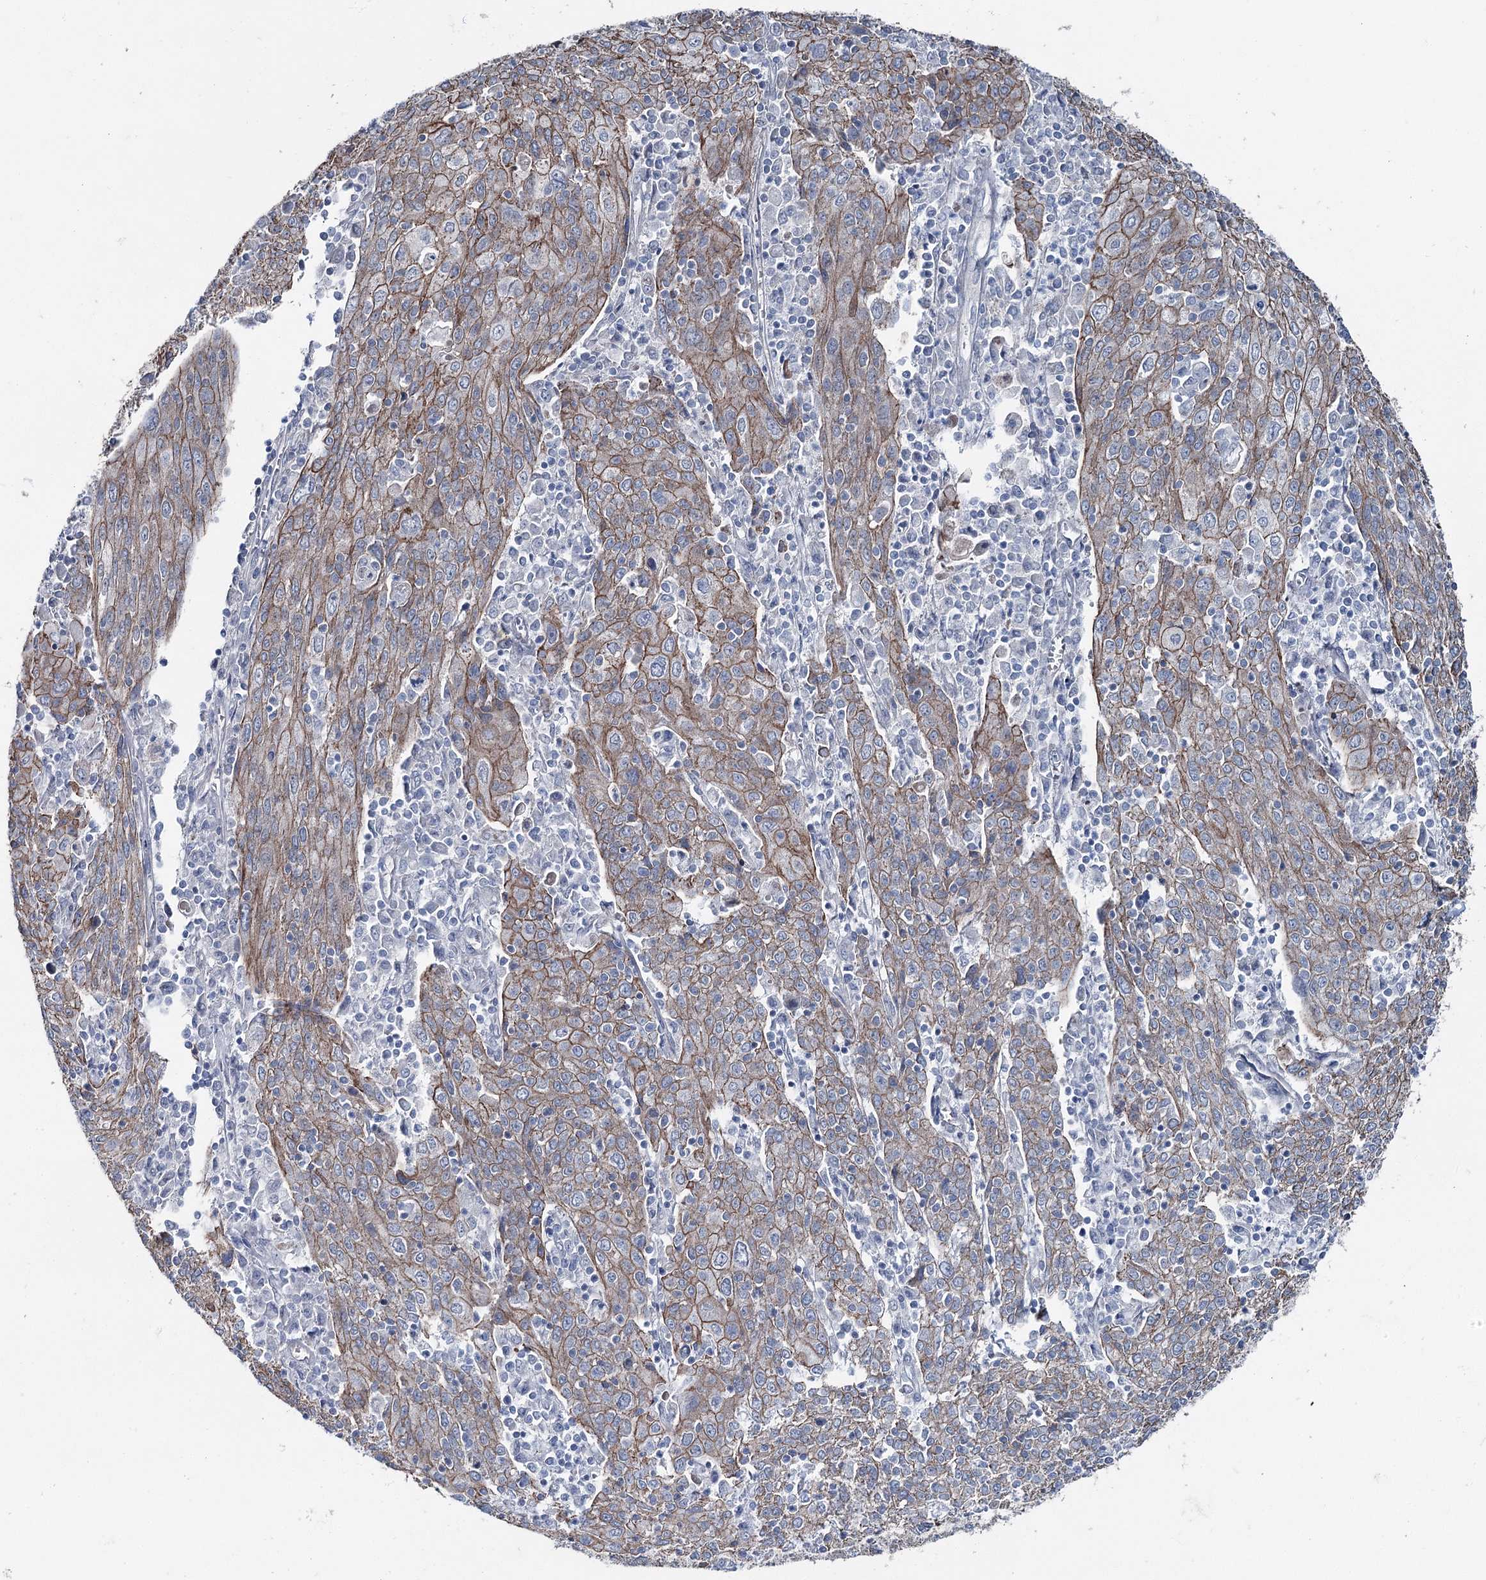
{"staining": {"intensity": "moderate", "quantity": ">75%", "location": "cytoplasmic/membranous"}, "tissue": "cervical cancer", "cell_type": "Tumor cells", "image_type": "cancer", "snomed": [{"axis": "morphology", "description": "Squamous cell carcinoma, NOS"}, {"axis": "topography", "description": "Cervix"}], "caption": "Cervical squamous cell carcinoma was stained to show a protein in brown. There is medium levels of moderate cytoplasmic/membranous staining in about >75% of tumor cells. (DAB IHC with brightfield microscopy, high magnification).", "gene": "FAM120B", "patient": {"sex": "female", "age": 67}}